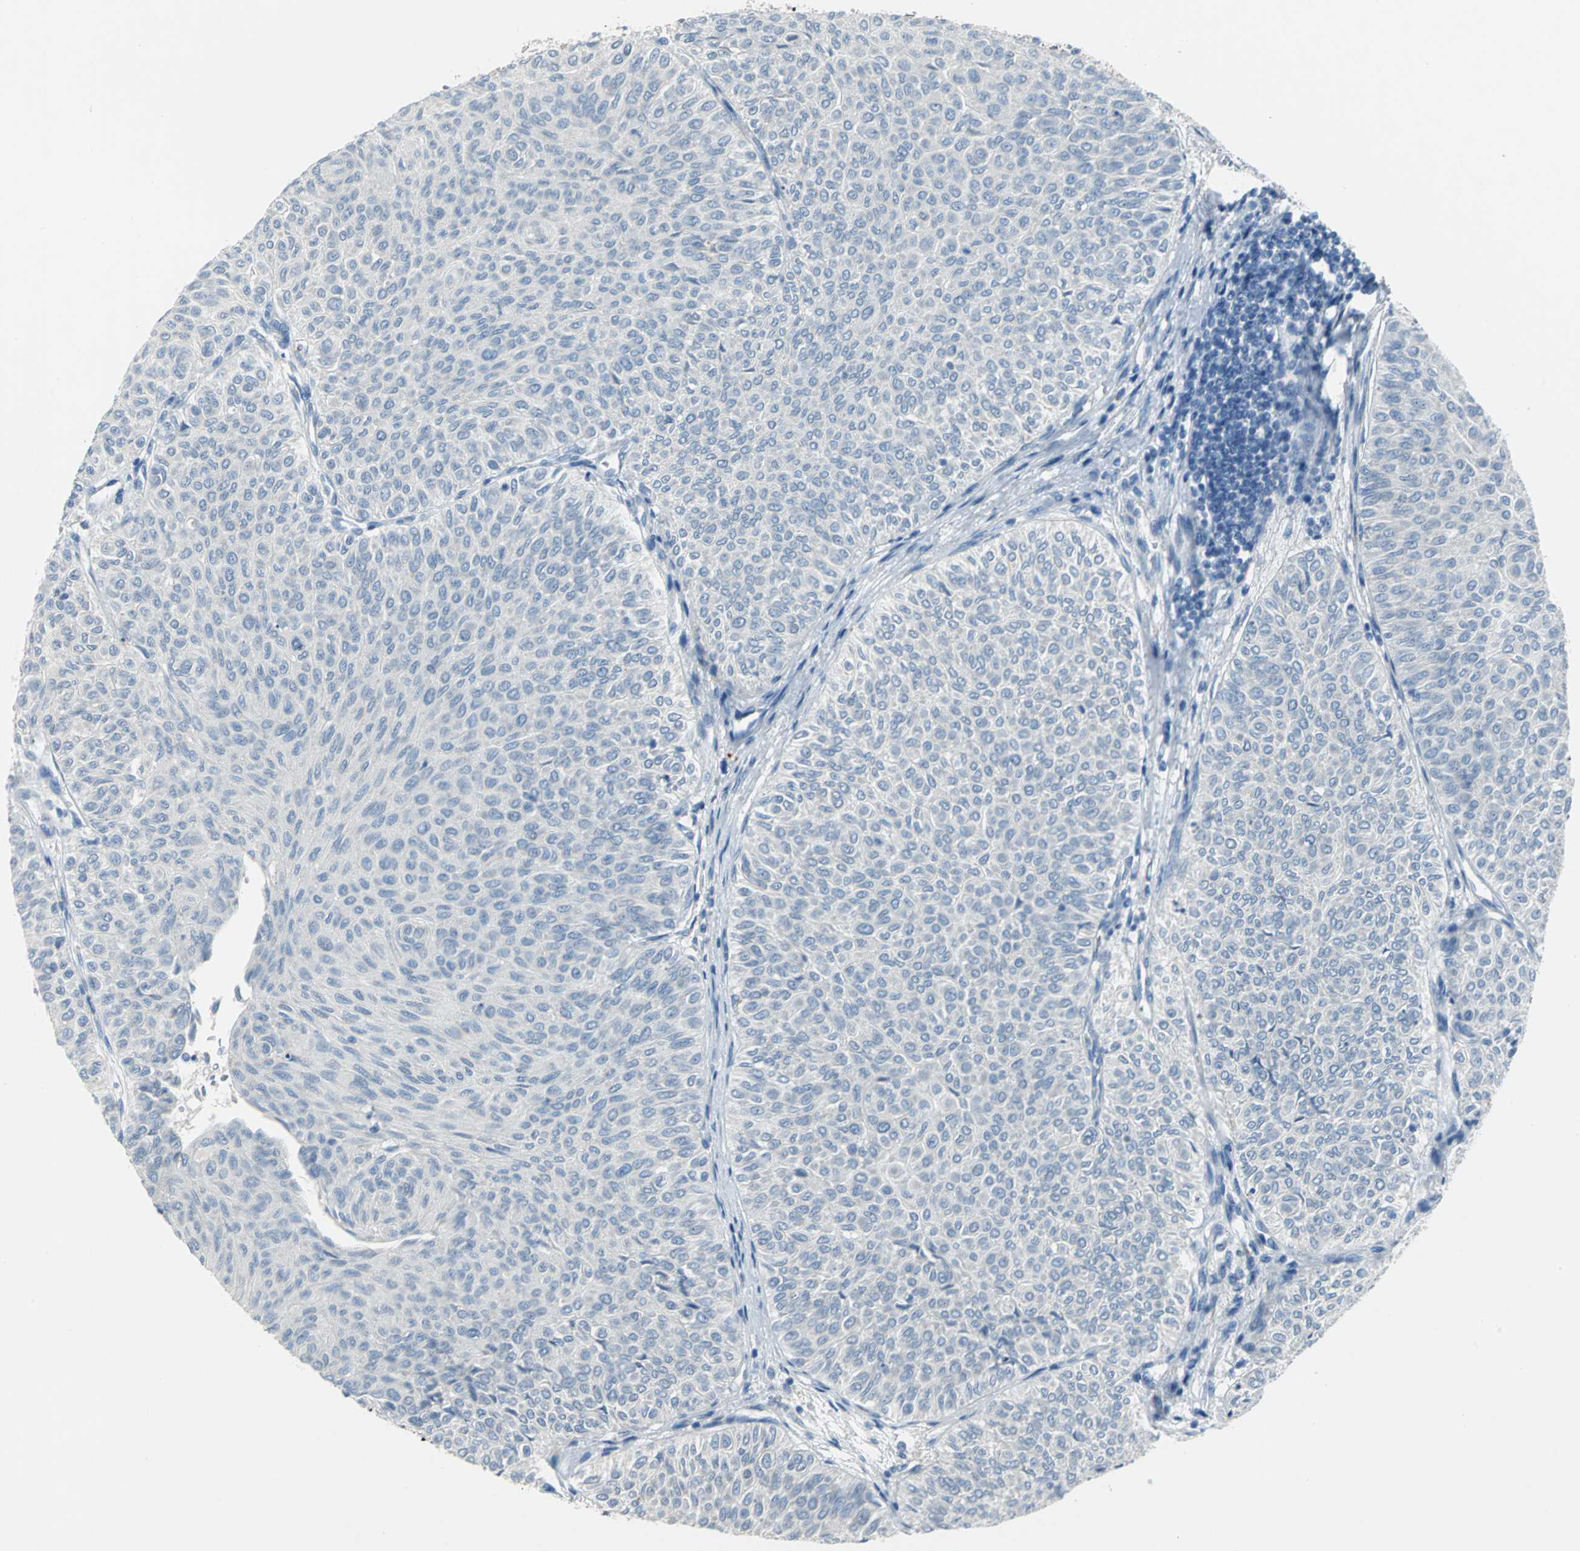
{"staining": {"intensity": "negative", "quantity": "none", "location": "none"}, "tissue": "urothelial cancer", "cell_type": "Tumor cells", "image_type": "cancer", "snomed": [{"axis": "morphology", "description": "Urothelial carcinoma, Low grade"}, {"axis": "topography", "description": "Urinary bladder"}], "caption": "DAB immunohistochemical staining of low-grade urothelial carcinoma demonstrates no significant positivity in tumor cells.", "gene": "PTGDS", "patient": {"sex": "male", "age": 78}}